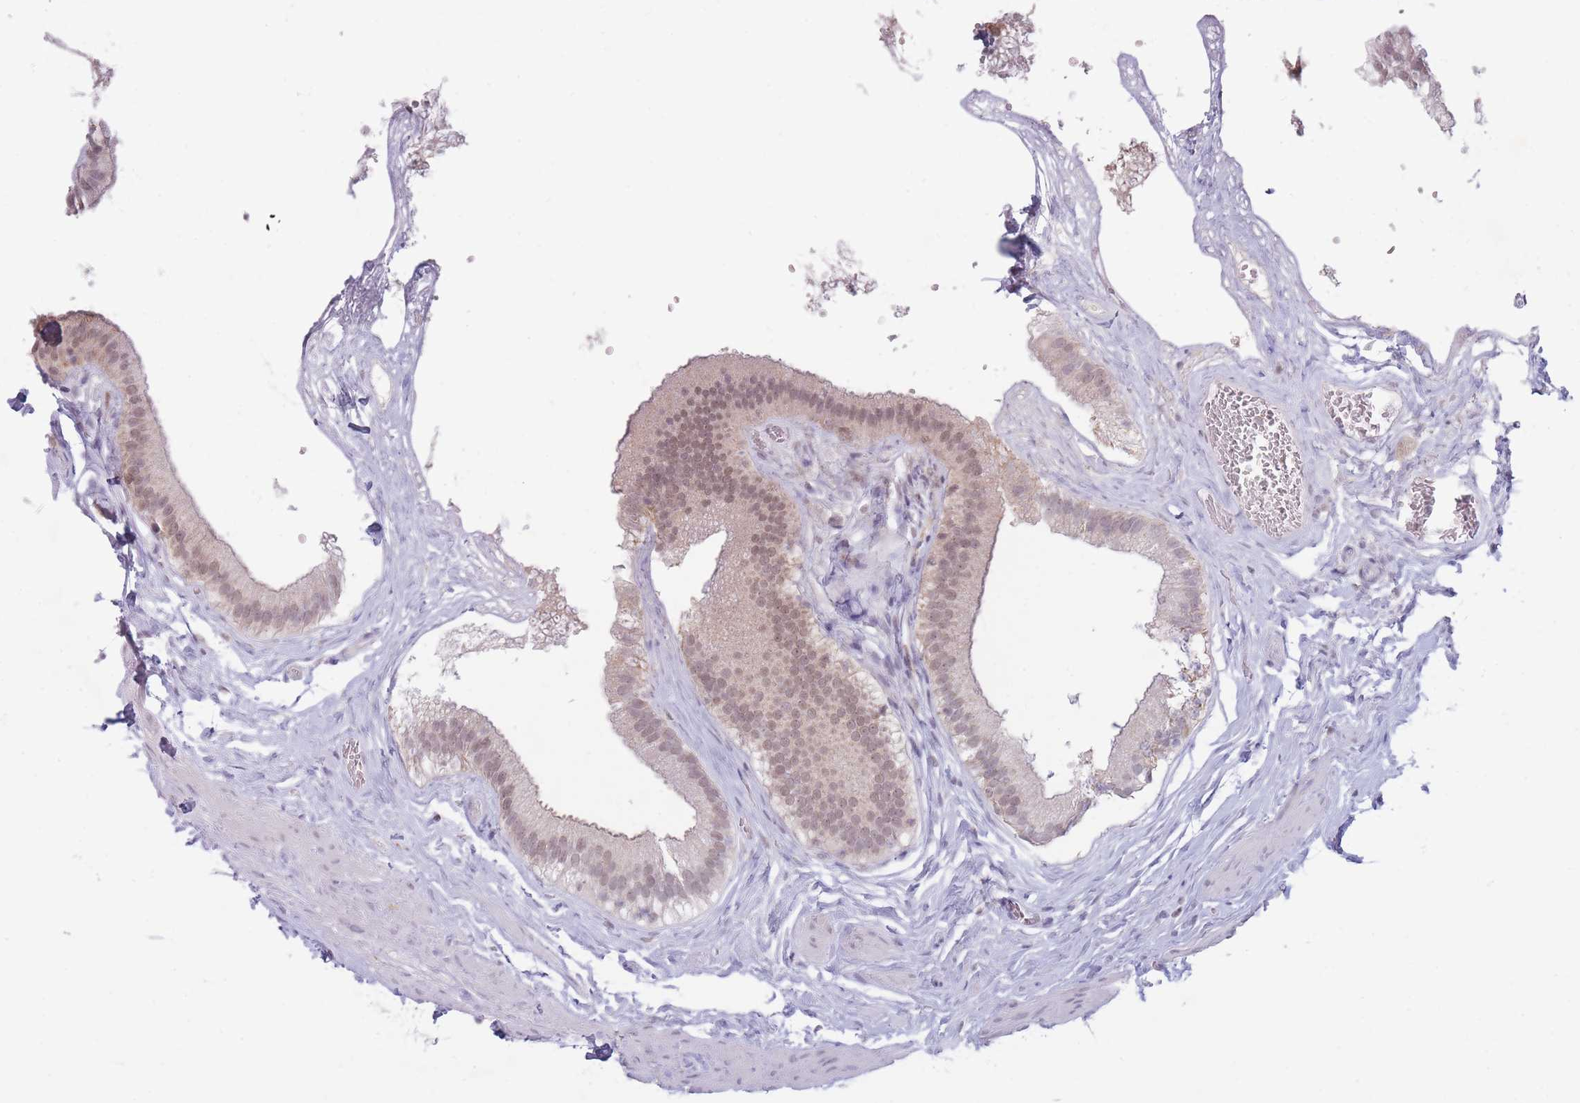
{"staining": {"intensity": "weak", "quantity": "25%-75%", "location": "nuclear"}, "tissue": "gallbladder", "cell_type": "Glandular cells", "image_type": "normal", "snomed": [{"axis": "morphology", "description": "Normal tissue, NOS"}, {"axis": "topography", "description": "Gallbladder"}], "caption": "Immunohistochemical staining of normal gallbladder demonstrates weak nuclear protein positivity in about 25%-75% of glandular cells.", "gene": "ARID3B", "patient": {"sex": "female", "age": 54}}